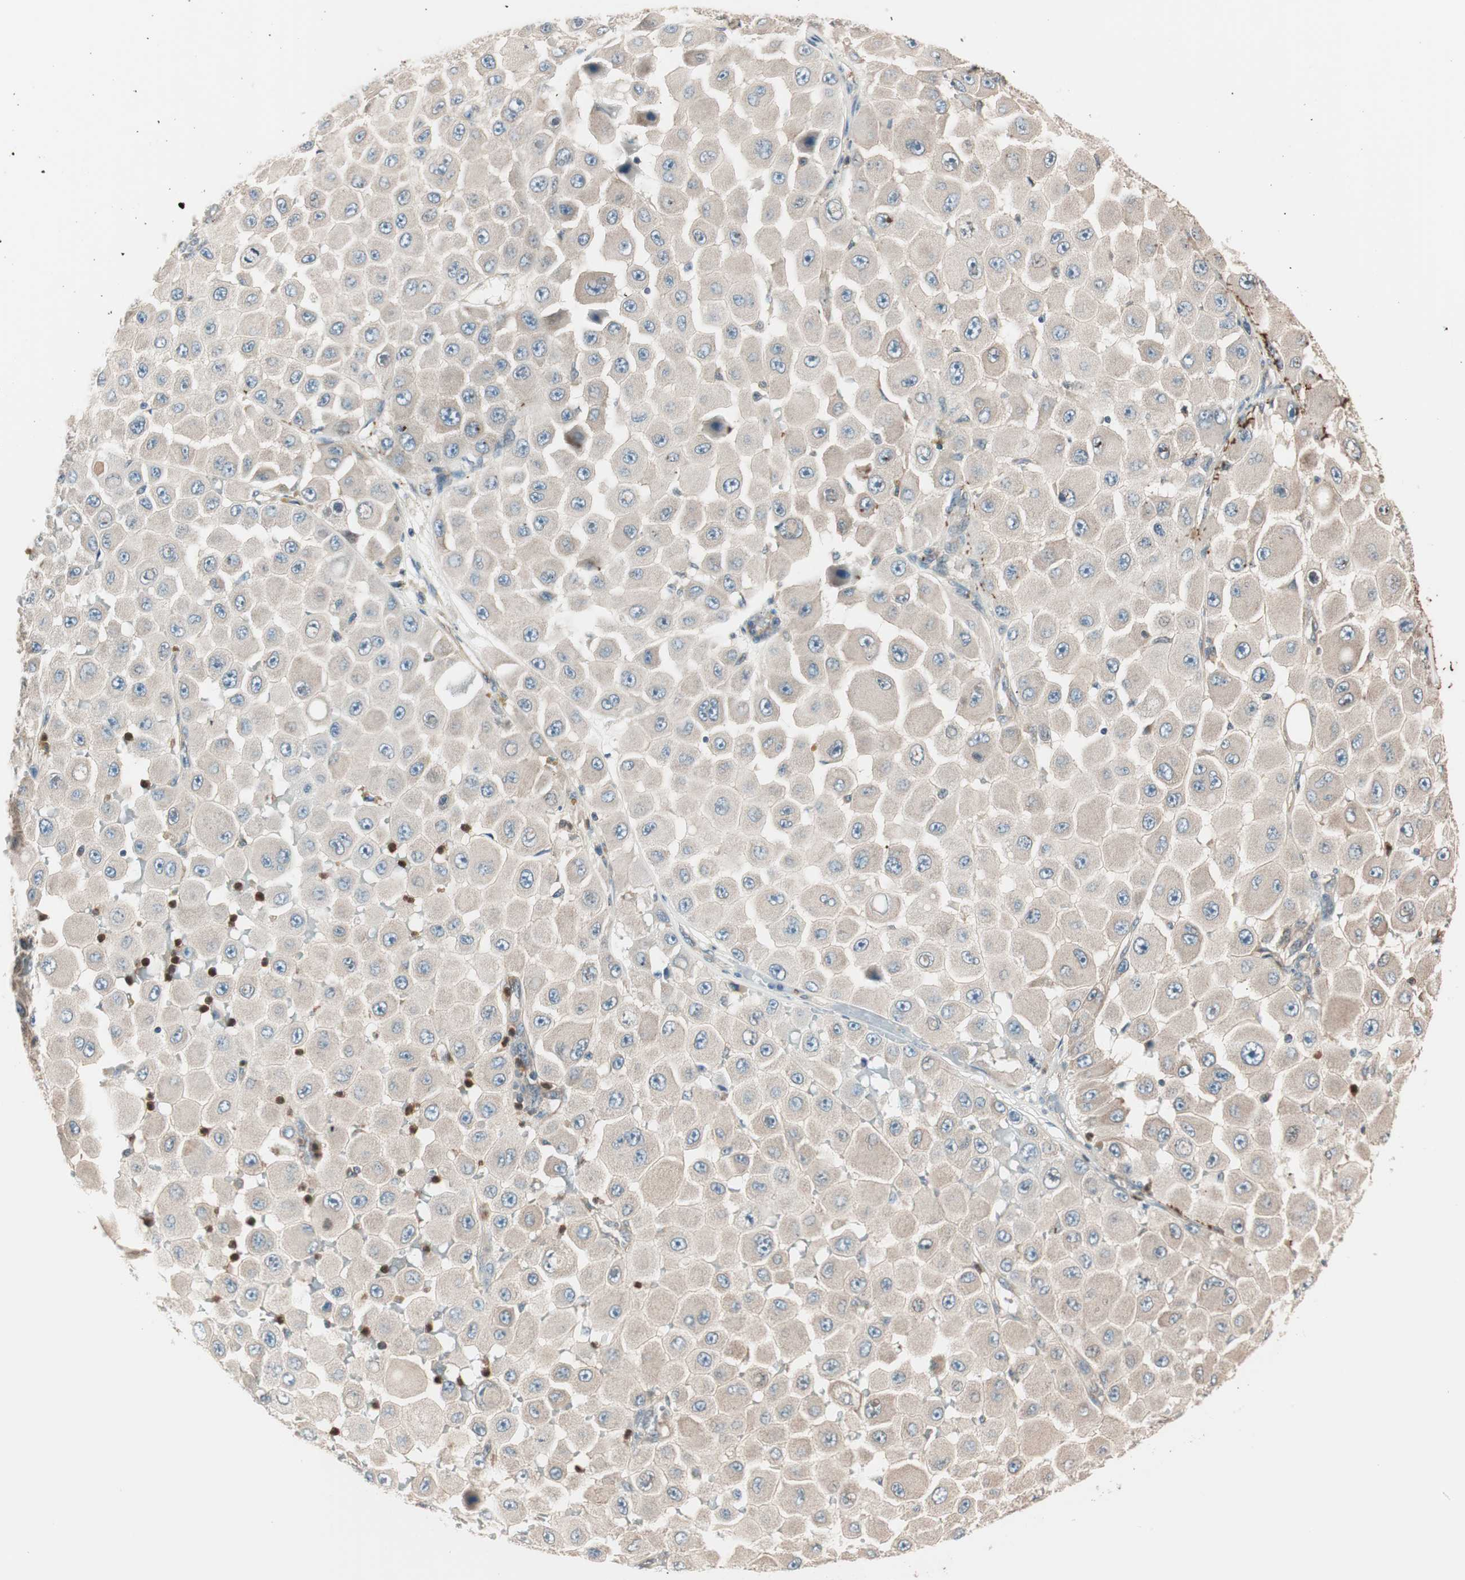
{"staining": {"intensity": "weak", "quantity": ">75%", "location": "cytoplasmic/membranous"}, "tissue": "melanoma", "cell_type": "Tumor cells", "image_type": "cancer", "snomed": [{"axis": "morphology", "description": "Malignant melanoma, NOS"}, {"axis": "topography", "description": "Skin"}], "caption": "Immunohistochemical staining of human melanoma reveals low levels of weak cytoplasmic/membranous protein expression in approximately >75% of tumor cells.", "gene": "TSG101", "patient": {"sex": "female", "age": 81}}